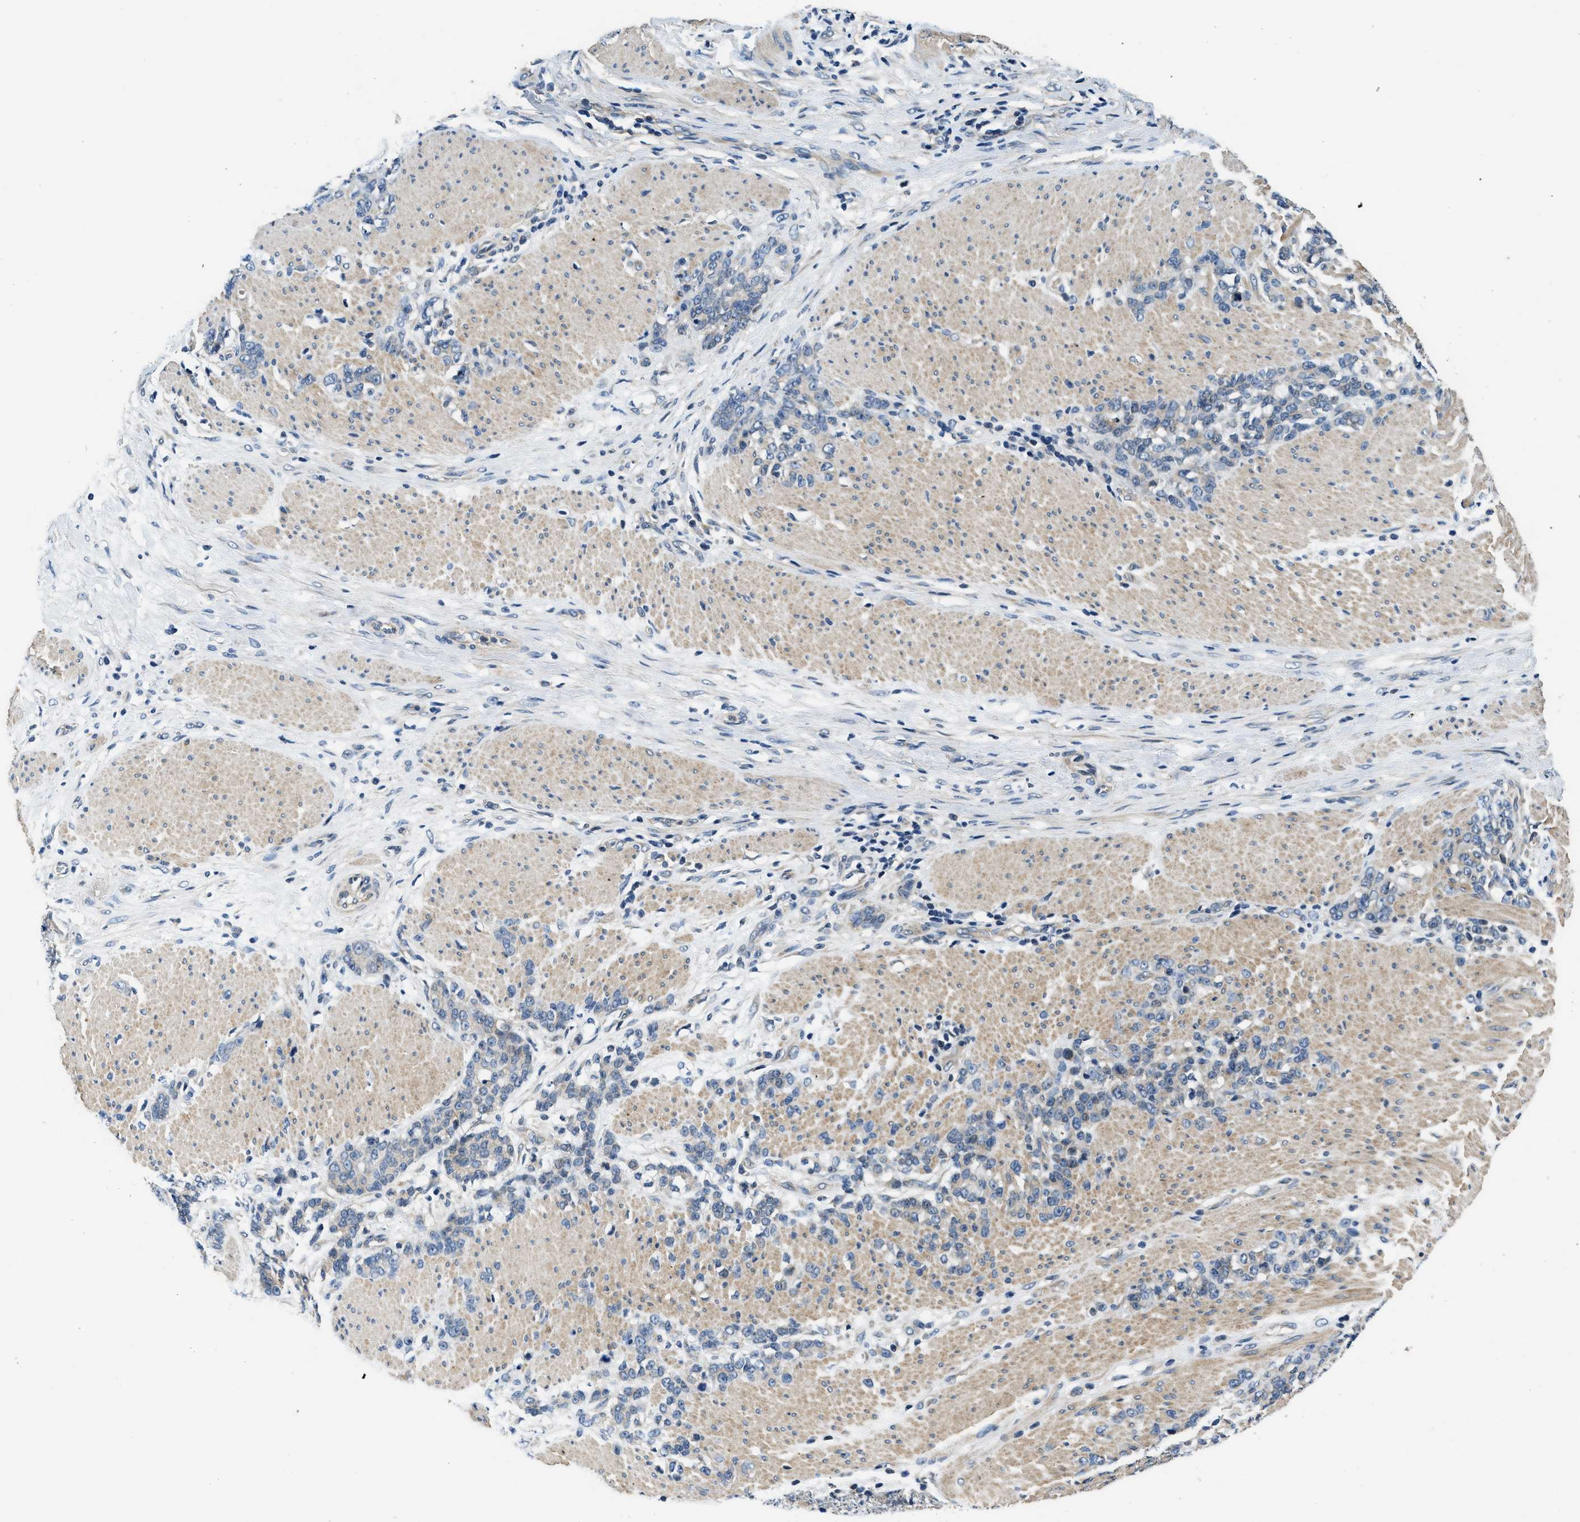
{"staining": {"intensity": "weak", "quantity": "25%-75%", "location": "cytoplasmic/membranous"}, "tissue": "stomach cancer", "cell_type": "Tumor cells", "image_type": "cancer", "snomed": [{"axis": "morphology", "description": "Adenocarcinoma, NOS"}, {"axis": "topography", "description": "Stomach, lower"}], "caption": "High-magnification brightfield microscopy of stomach cancer stained with DAB (brown) and counterstained with hematoxylin (blue). tumor cells exhibit weak cytoplasmic/membranous positivity is seen in about25%-75% of cells. Nuclei are stained in blue.", "gene": "SSH2", "patient": {"sex": "male", "age": 88}}